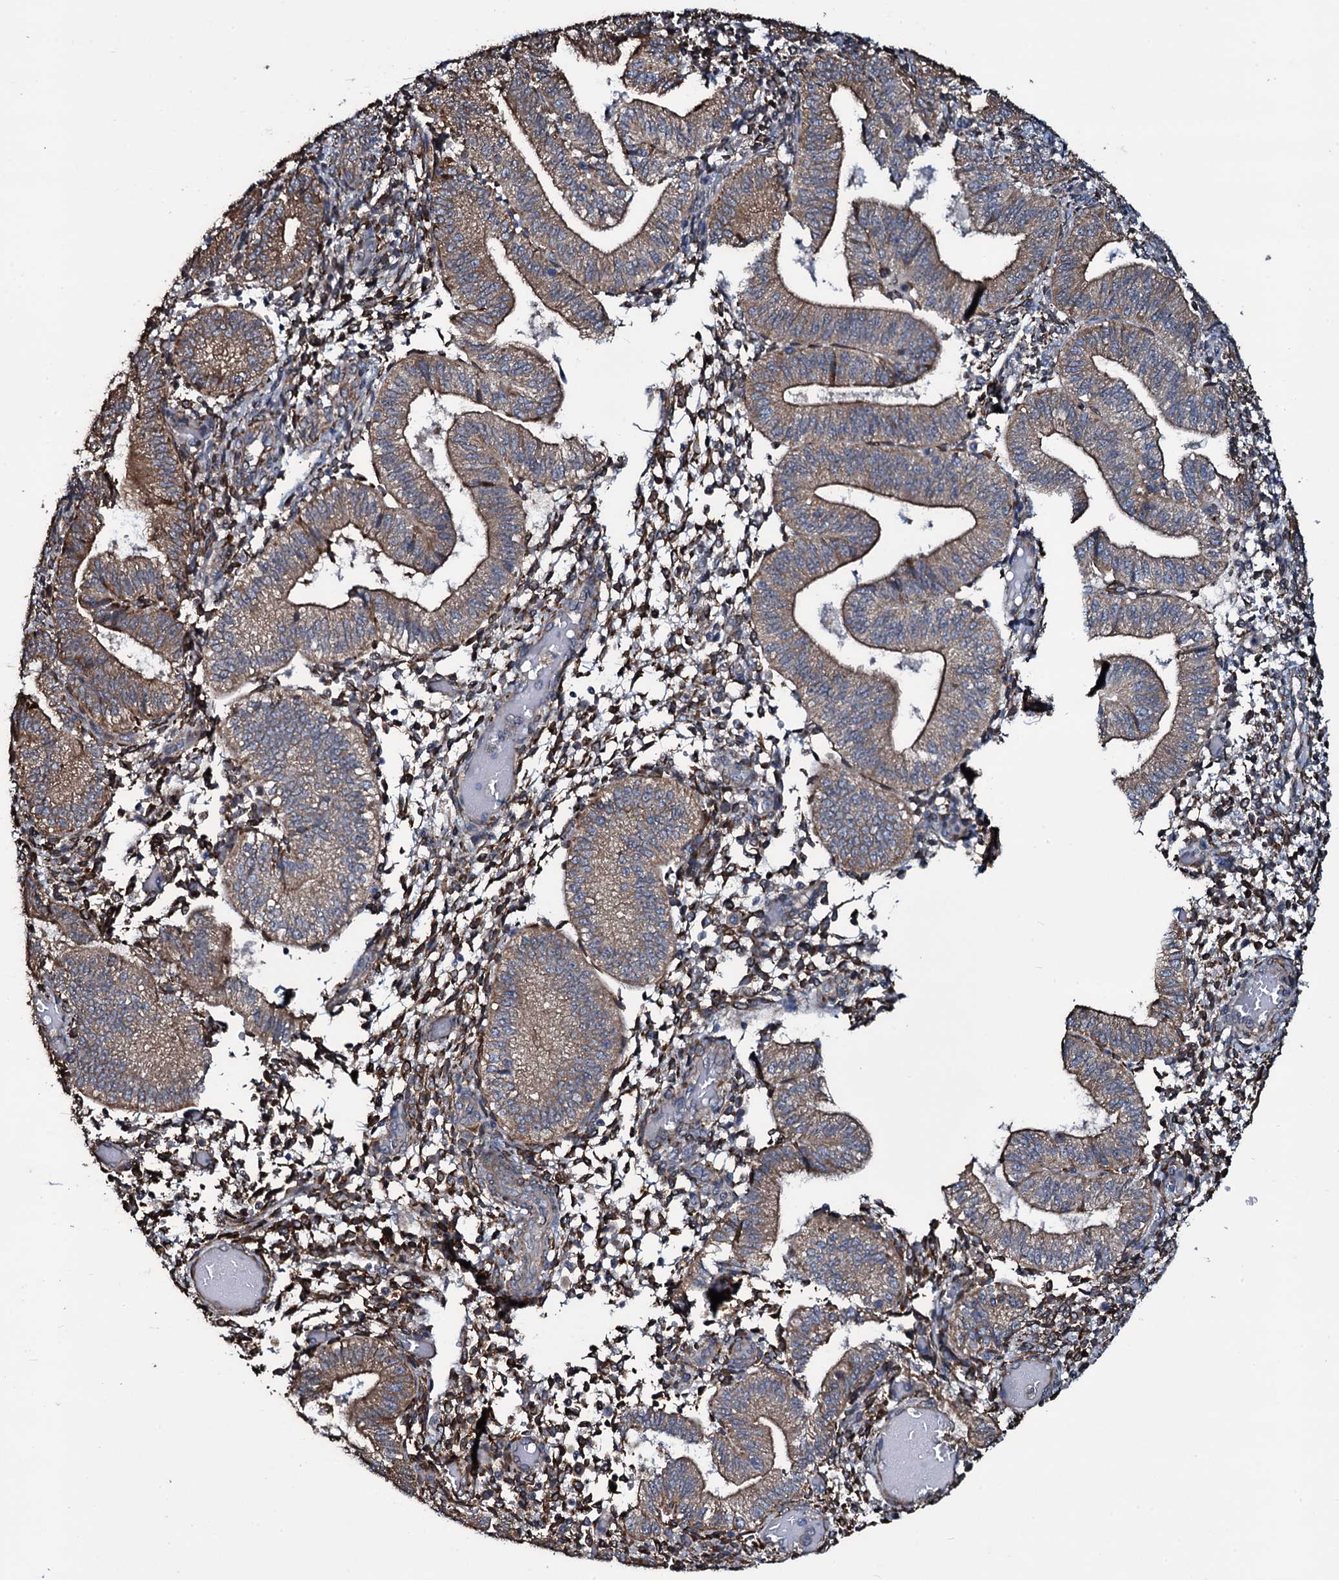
{"staining": {"intensity": "moderate", "quantity": "25%-75%", "location": "cytoplasmic/membranous"}, "tissue": "endometrium", "cell_type": "Cells in endometrial stroma", "image_type": "normal", "snomed": [{"axis": "morphology", "description": "Normal tissue, NOS"}, {"axis": "topography", "description": "Endometrium"}], "caption": "The image exhibits a brown stain indicating the presence of a protein in the cytoplasmic/membranous of cells in endometrial stroma in endometrium. The protein of interest is shown in brown color, while the nuclei are stained blue.", "gene": "WIPF3", "patient": {"sex": "female", "age": 34}}